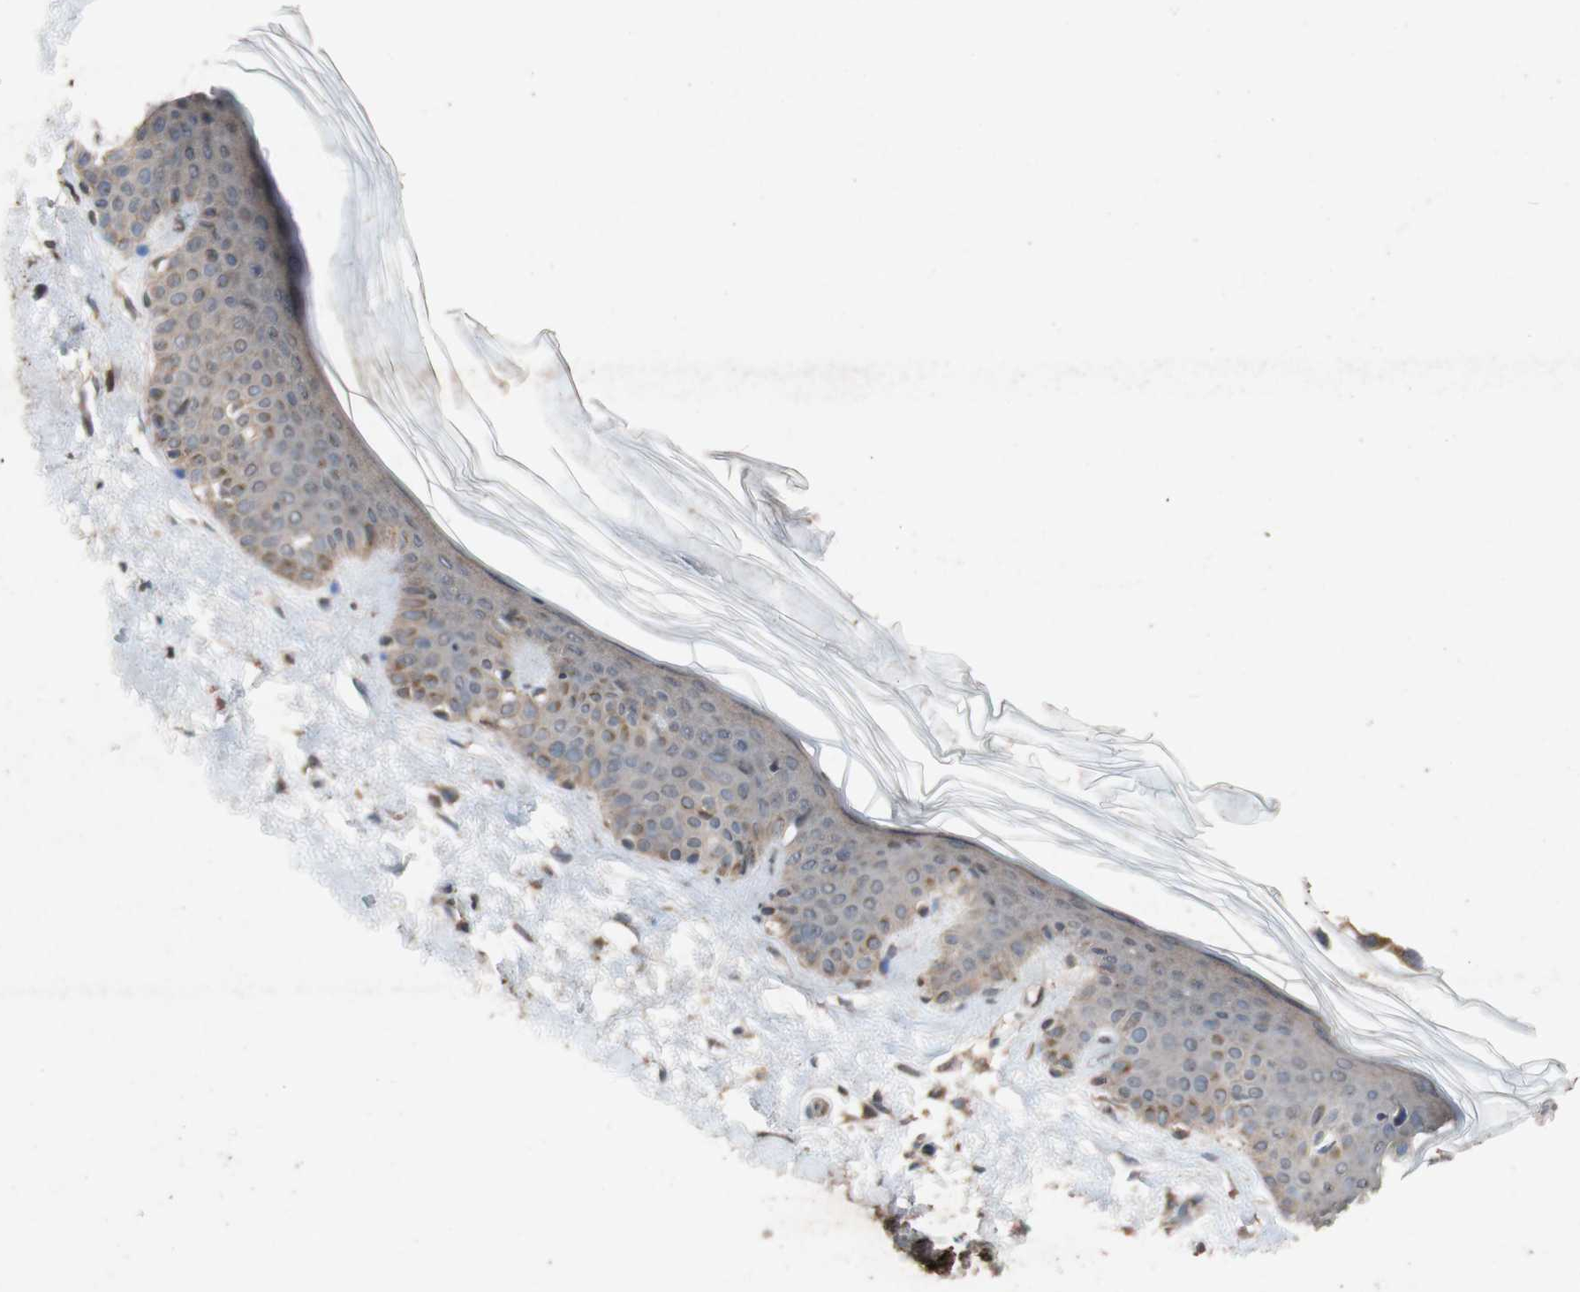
{"staining": {"intensity": "weak", "quantity": ">75%", "location": "cytoplasmic/membranous"}, "tissue": "skin", "cell_type": "Fibroblasts", "image_type": "normal", "snomed": [{"axis": "morphology", "description": "Normal tissue, NOS"}, {"axis": "topography", "description": "Skin"}], "caption": "IHC staining of normal skin, which displays low levels of weak cytoplasmic/membranous staining in about >75% of fibroblasts indicating weak cytoplasmic/membranous protein expression. The staining was performed using DAB (3,3'-diaminobenzidine) (brown) for protein detection and nuclei were counterstained in hematoxylin (blue).", "gene": "ATP6V1F", "patient": {"sex": "male", "age": 67}}